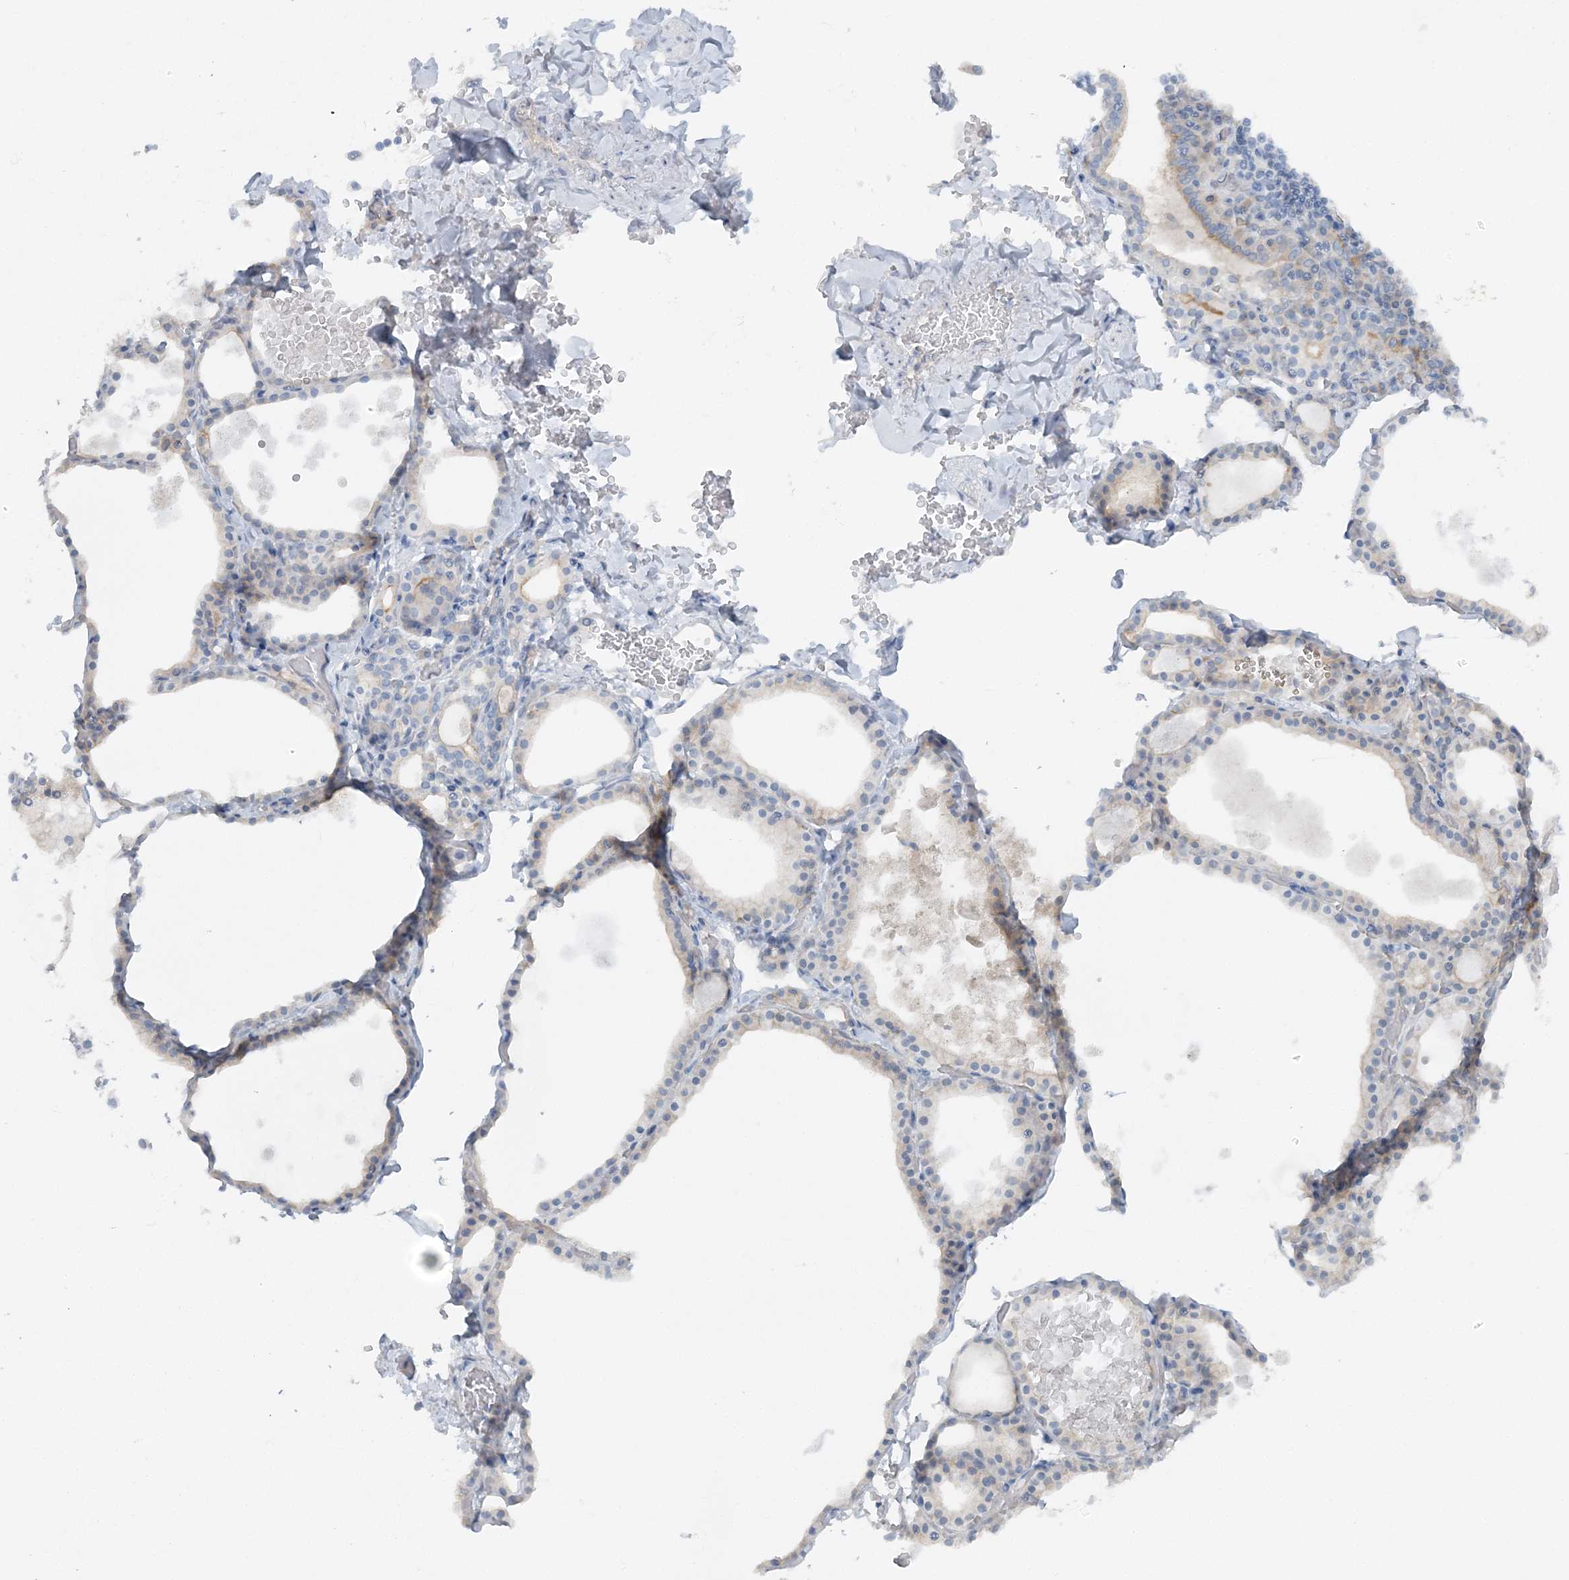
{"staining": {"intensity": "negative", "quantity": "none", "location": "none"}, "tissue": "thyroid gland", "cell_type": "Glandular cells", "image_type": "normal", "snomed": [{"axis": "morphology", "description": "Normal tissue, NOS"}, {"axis": "topography", "description": "Thyroid gland"}], "caption": "A high-resolution photomicrograph shows IHC staining of unremarkable thyroid gland, which reveals no significant positivity in glandular cells. (Immunohistochemistry (ihc), brightfield microscopy, high magnification).", "gene": "ATP11A", "patient": {"sex": "male", "age": 56}}